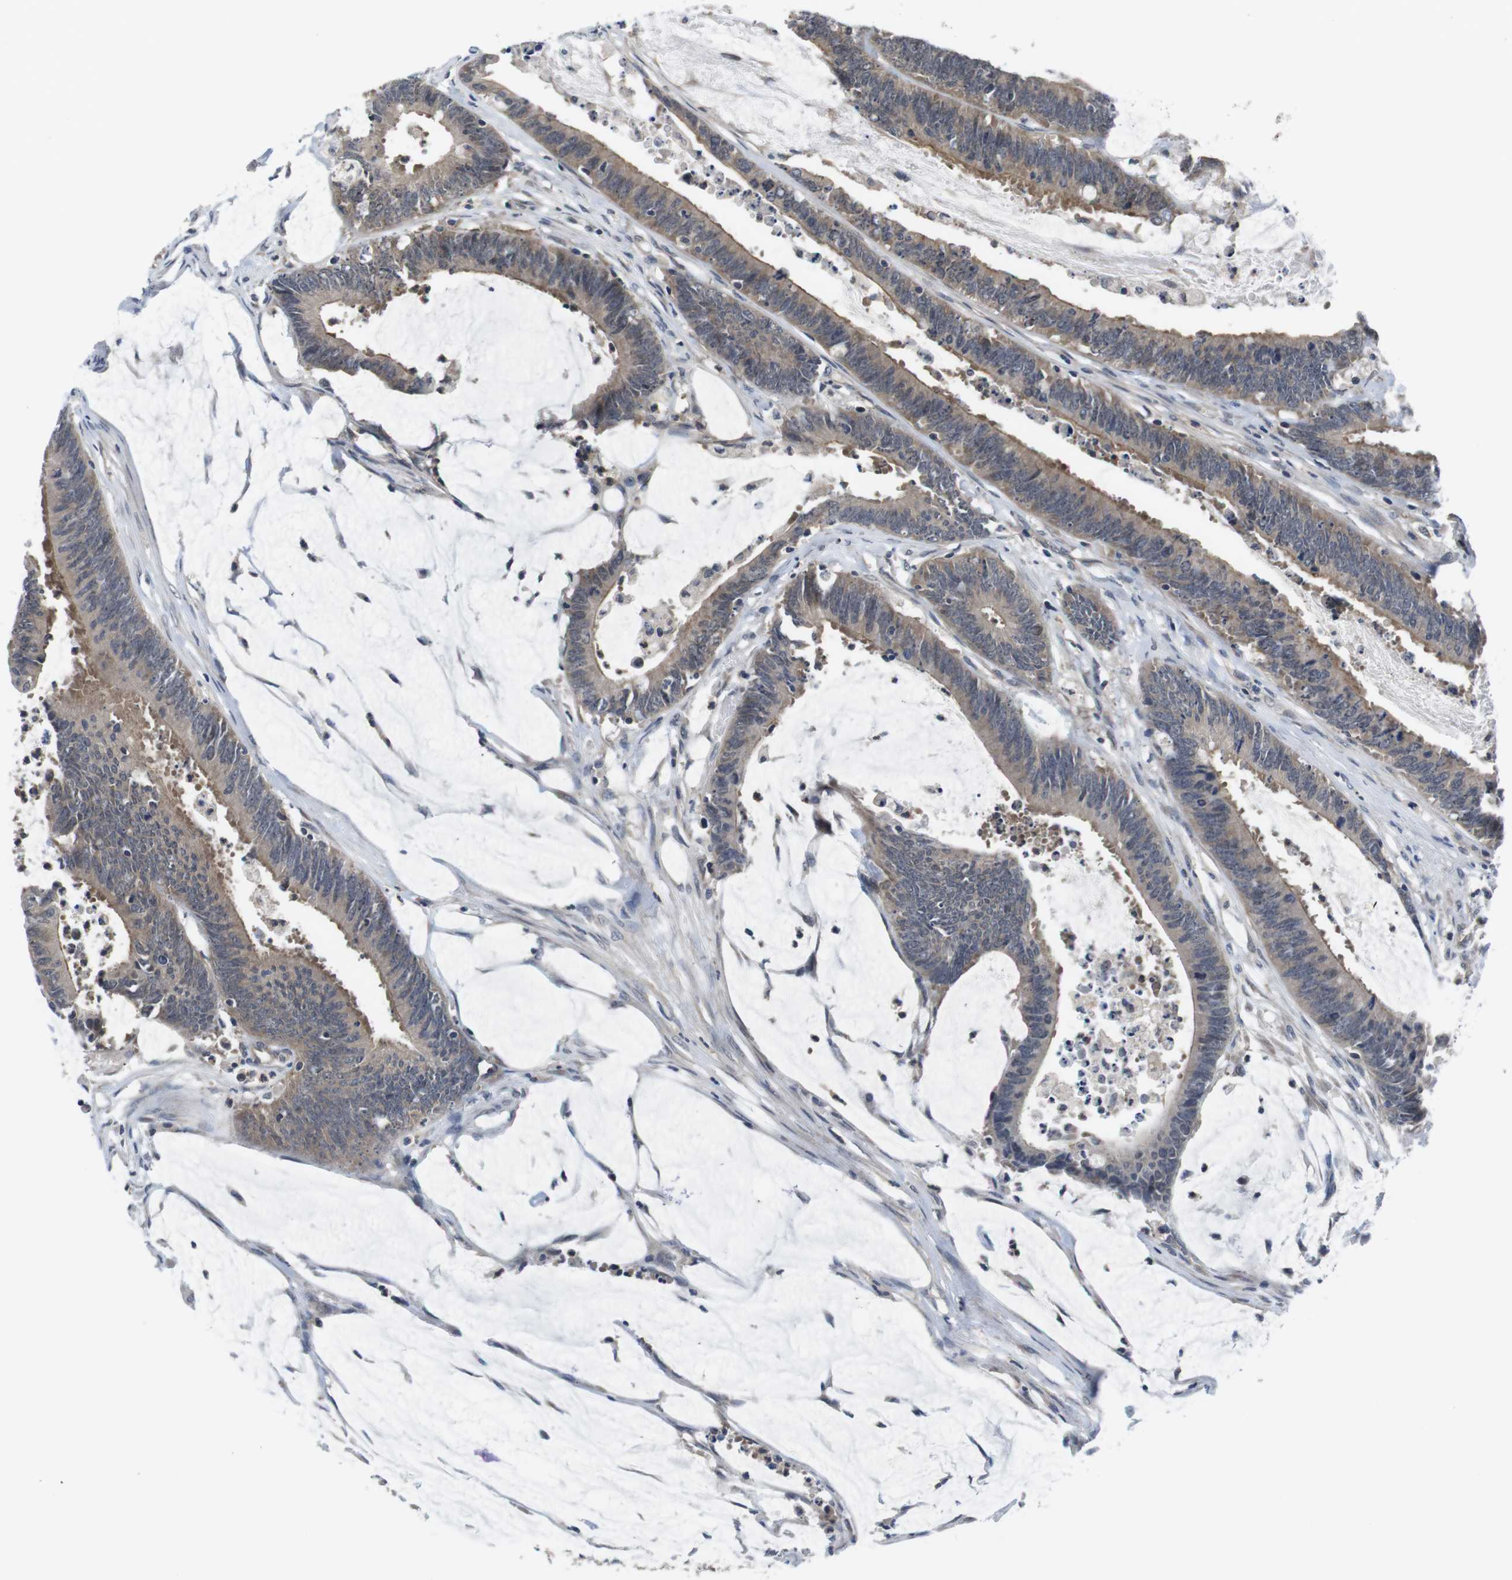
{"staining": {"intensity": "moderate", "quantity": ">75%", "location": "cytoplasmic/membranous"}, "tissue": "colorectal cancer", "cell_type": "Tumor cells", "image_type": "cancer", "snomed": [{"axis": "morphology", "description": "Adenocarcinoma, NOS"}, {"axis": "topography", "description": "Rectum"}], "caption": "Protein expression analysis of adenocarcinoma (colorectal) demonstrates moderate cytoplasmic/membranous positivity in about >75% of tumor cells.", "gene": "FADD", "patient": {"sex": "female", "age": 66}}